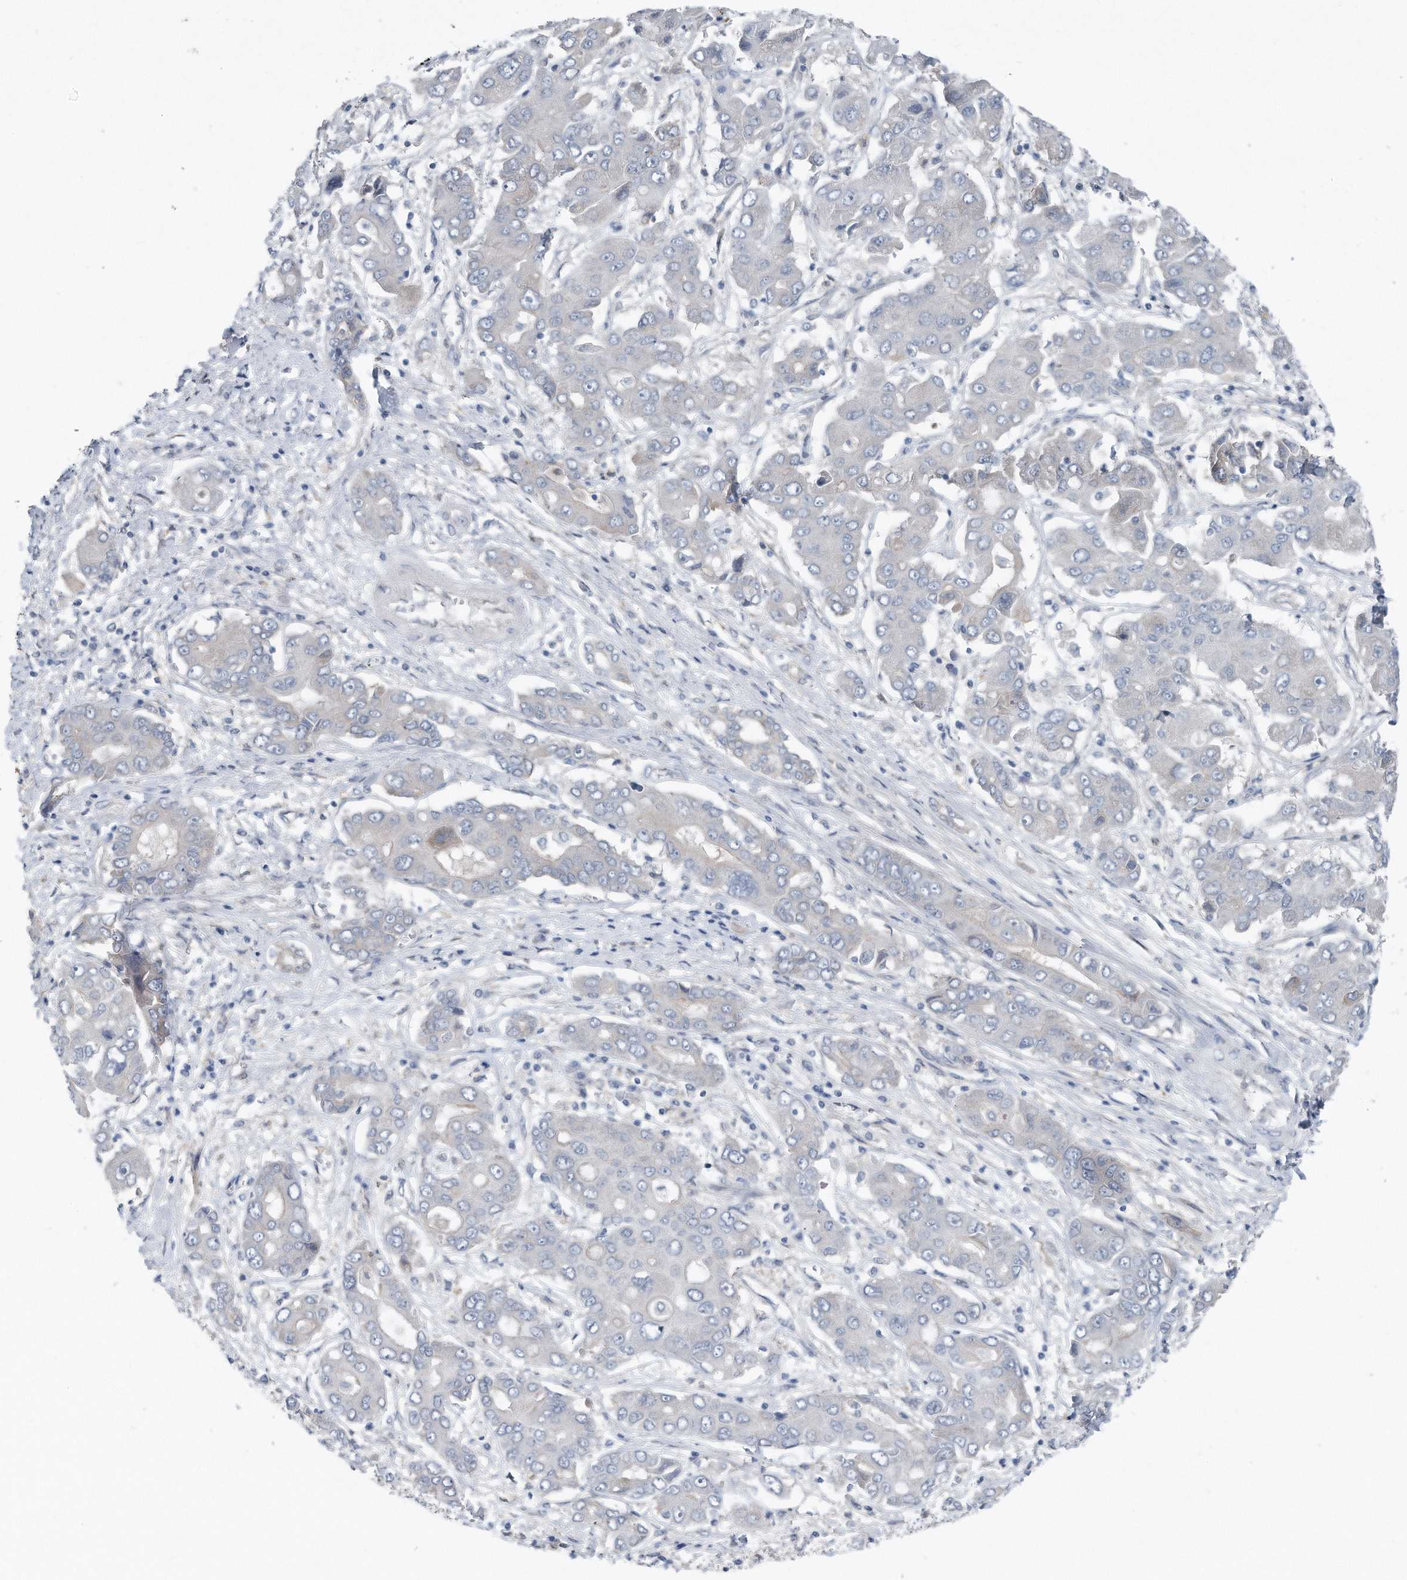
{"staining": {"intensity": "negative", "quantity": "none", "location": "none"}, "tissue": "liver cancer", "cell_type": "Tumor cells", "image_type": "cancer", "snomed": [{"axis": "morphology", "description": "Cholangiocarcinoma"}, {"axis": "topography", "description": "Liver"}], "caption": "Tumor cells show no significant expression in liver cholangiocarcinoma.", "gene": "YRDC", "patient": {"sex": "male", "age": 67}}